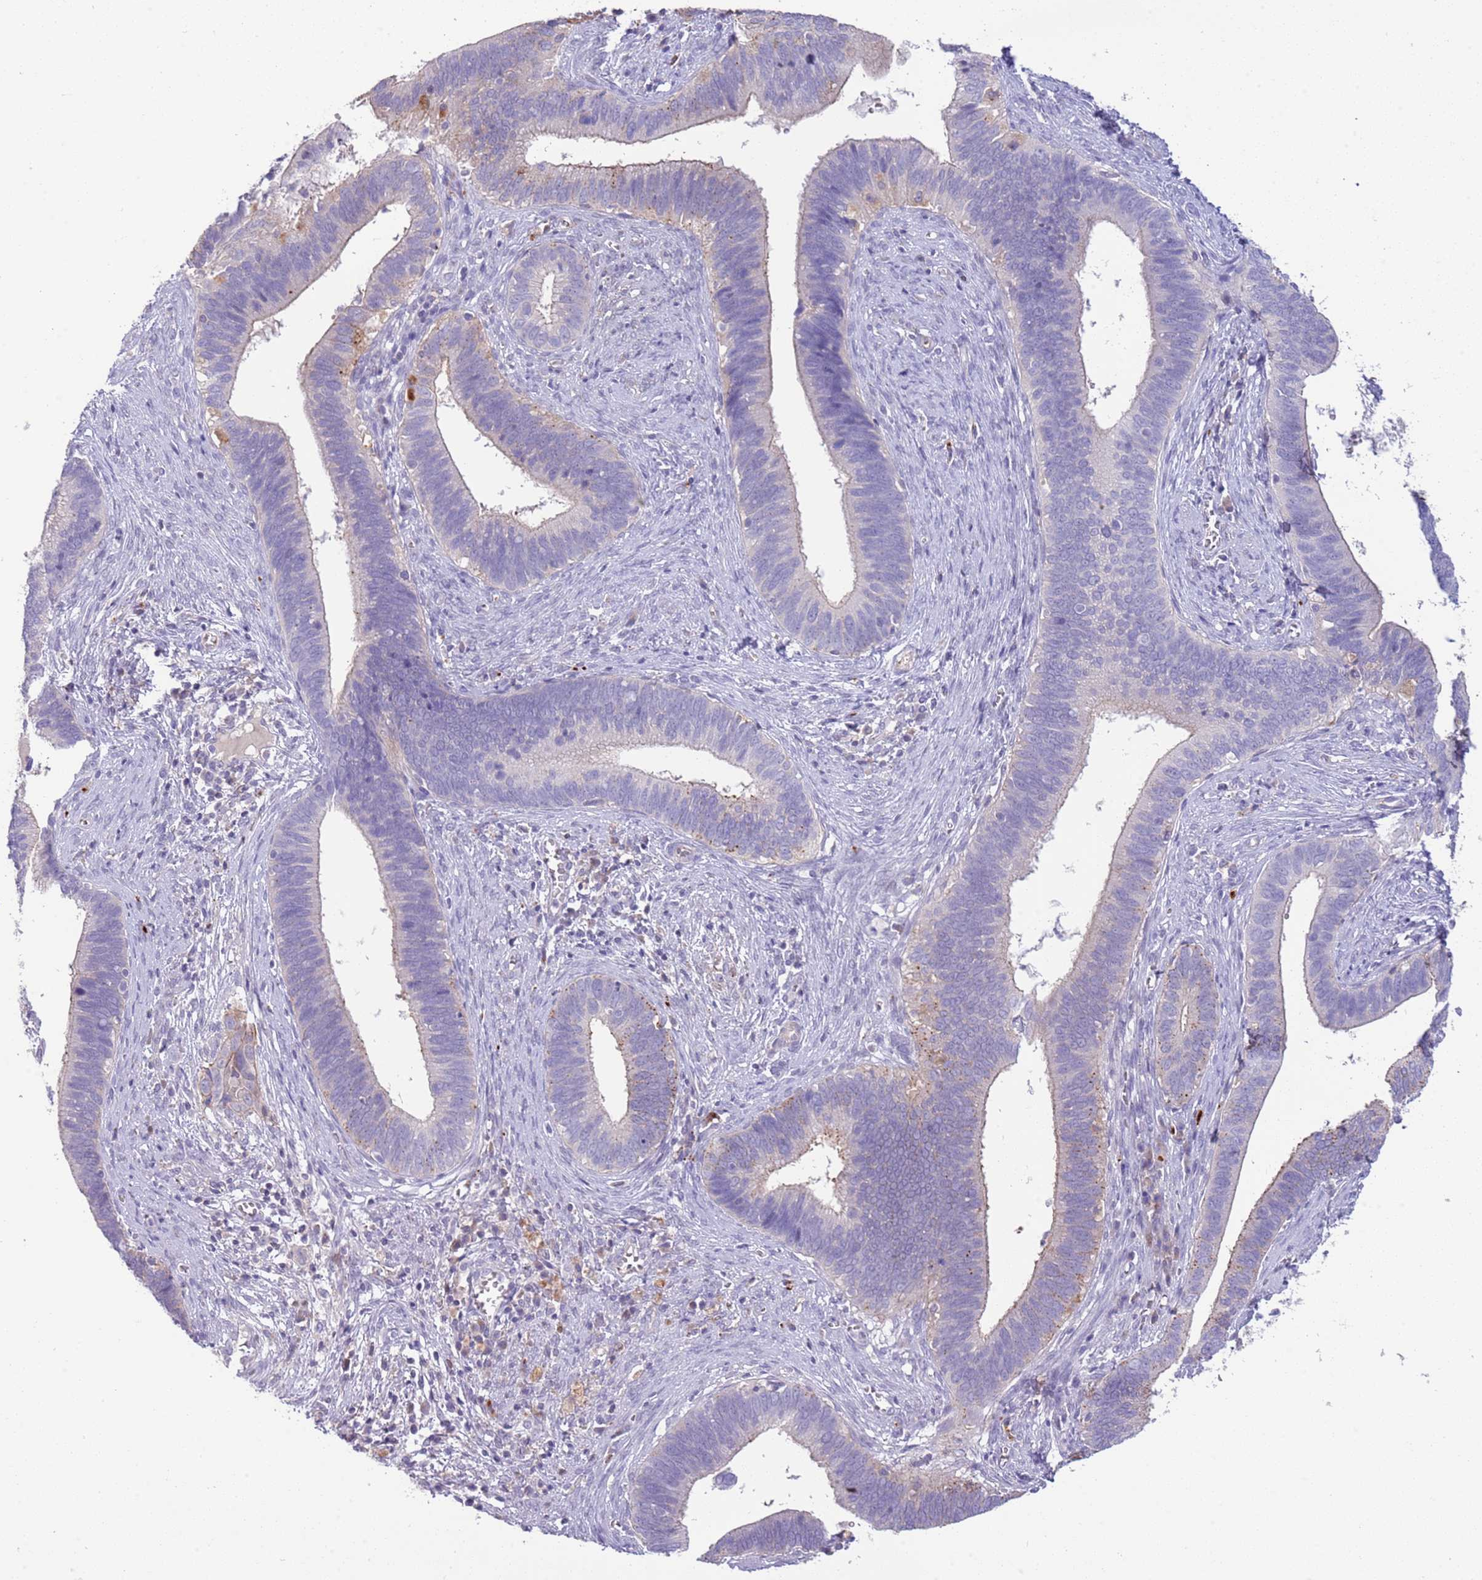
{"staining": {"intensity": "negative", "quantity": "none", "location": "none"}, "tissue": "cervical cancer", "cell_type": "Tumor cells", "image_type": "cancer", "snomed": [{"axis": "morphology", "description": "Adenocarcinoma, NOS"}, {"axis": "topography", "description": "Cervix"}], "caption": "A high-resolution image shows immunohistochemistry (IHC) staining of cervical cancer (adenocarcinoma), which reveals no significant staining in tumor cells.", "gene": "ABHD17A", "patient": {"sex": "female", "age": 42}}